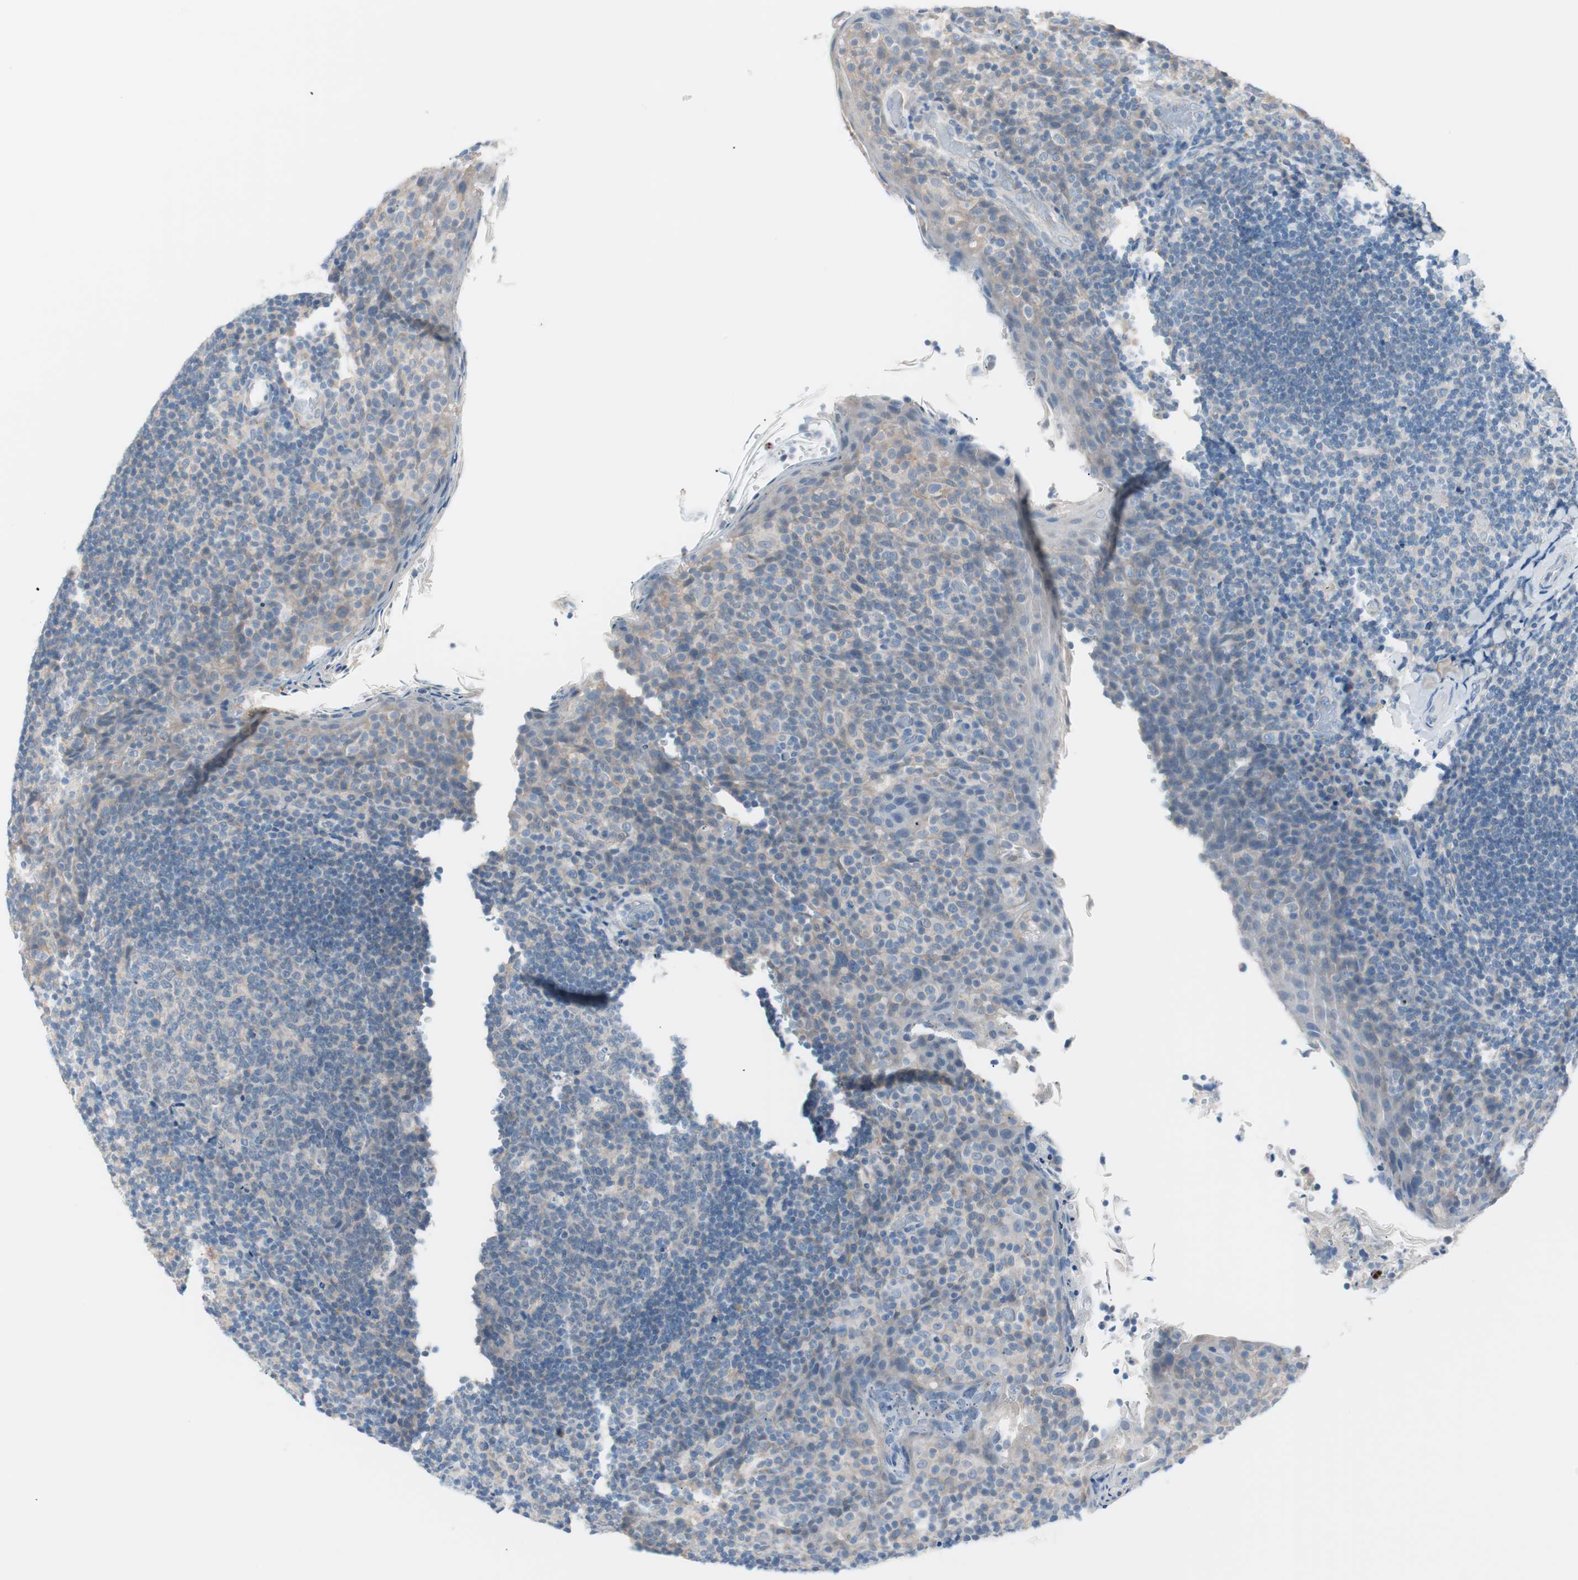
{"staining": {"intensity": "negative", "quantity": "none", "location": "none"}, "tissue": "tonsil", "cell_type": "Germinal center cells", "image_type": "normal", "snomed": [{"axis": "morphology", "description": "Normal tissue, NOS"}, {"axis": "topography", "description": "Tonsil"}], "caption": "This photomicrograph is of normal tonsil stained with immunohistochemistry (IHC) to label a protein in brown with the nuclei are counter-stained blue. There is no staining in germinal center cells.", "gene": "VIL1", "patient": {"sex": "male", "age": 17}}